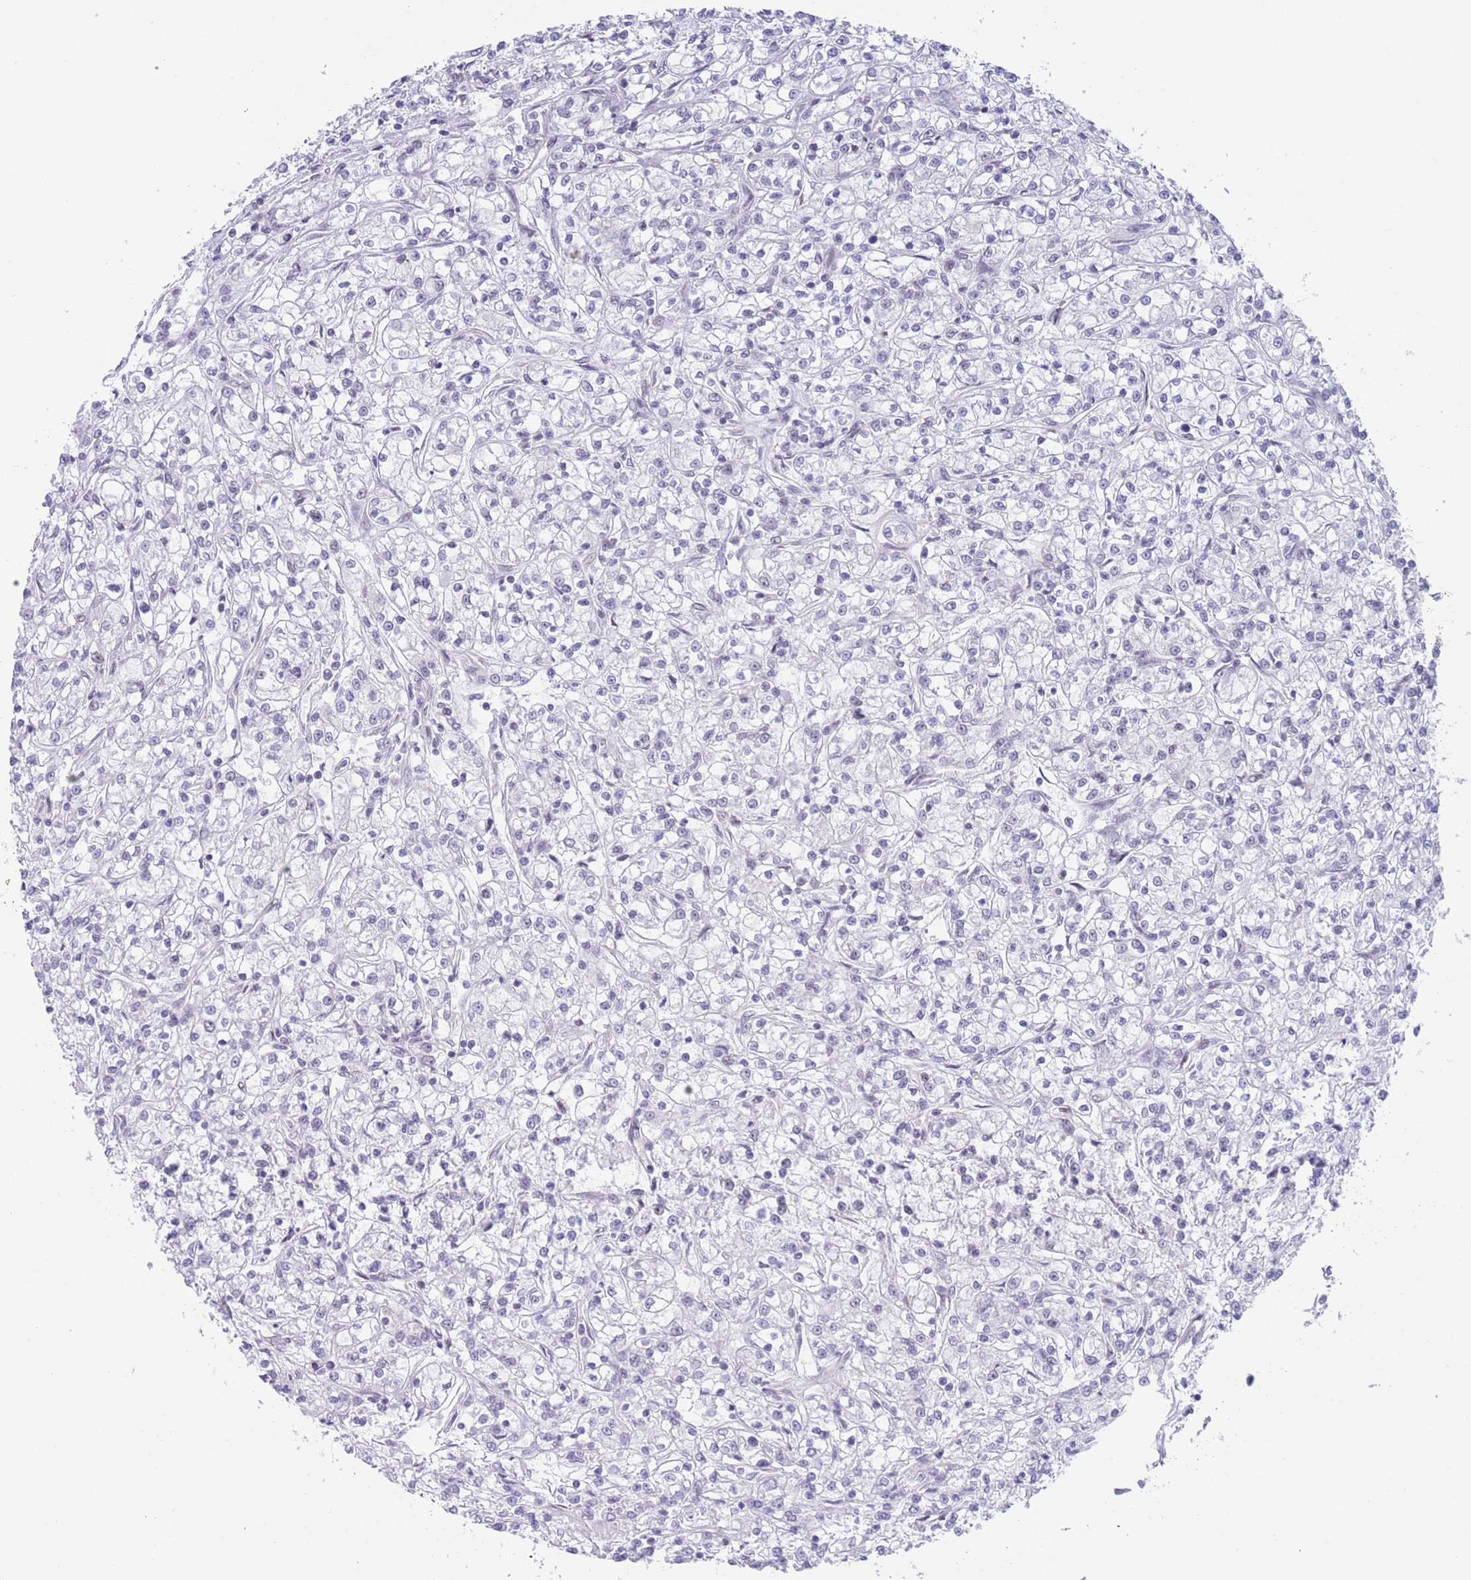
{"staining": {"intensity": "negative", "quantity": "none", "location": "none"}, "tissue": "renal cancer", "cell_type": "Tumor cells", "image_type": "cancer", "snomed": [{"axis": "morphology", "description": "Adenocarcinoma, NOS"}, {"axis": "topography", "description": "Kidney"}], "caption": "Immunohistochemical staining of adenocarcinoma (renal) reveals no significant positivity in tumor cells.", "gene": "ZNF382", "patient": {"sex": "female", "age": 59}}